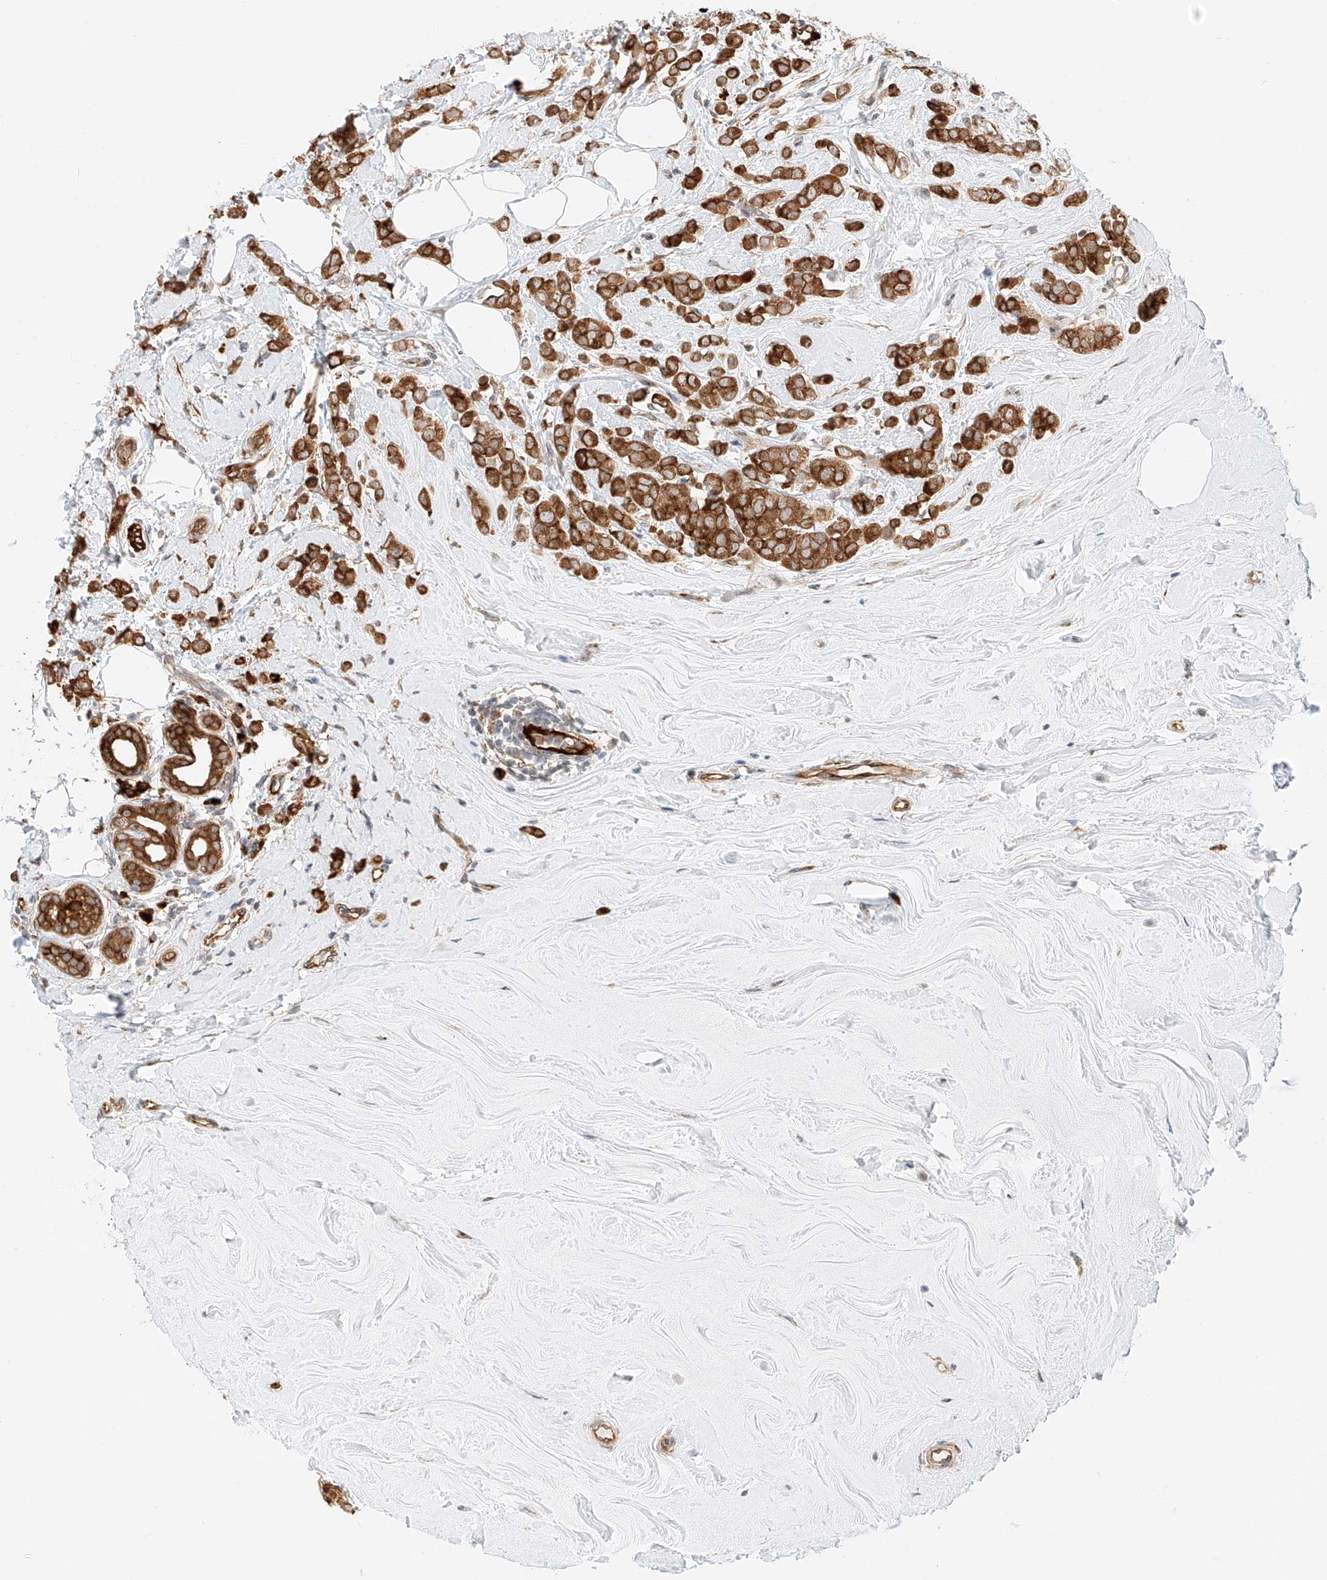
{"staining": {"intensity": "strong", "quantity": ">75%", "location": "cytoplasmic/membranous"}, "tissue": "breast cancer", "cell_type": "Tumor cells", "image_type": "cancer", "snomed": [{"axis": "morphology", "description": "Lobular carcinoma"}, {"axis": "topography", "description": "Breast"}], "caption": "Immunohistochemistry (DAB (3,3'-diaminobenzidine)) staining of human lobular carcinoma (breast) reveals strong cytoplasmic/membranous protein staining in approximately >75% of tumor cells.", "gene": "CARMIL1", "patient": {"sex": "female", "age": 47}}